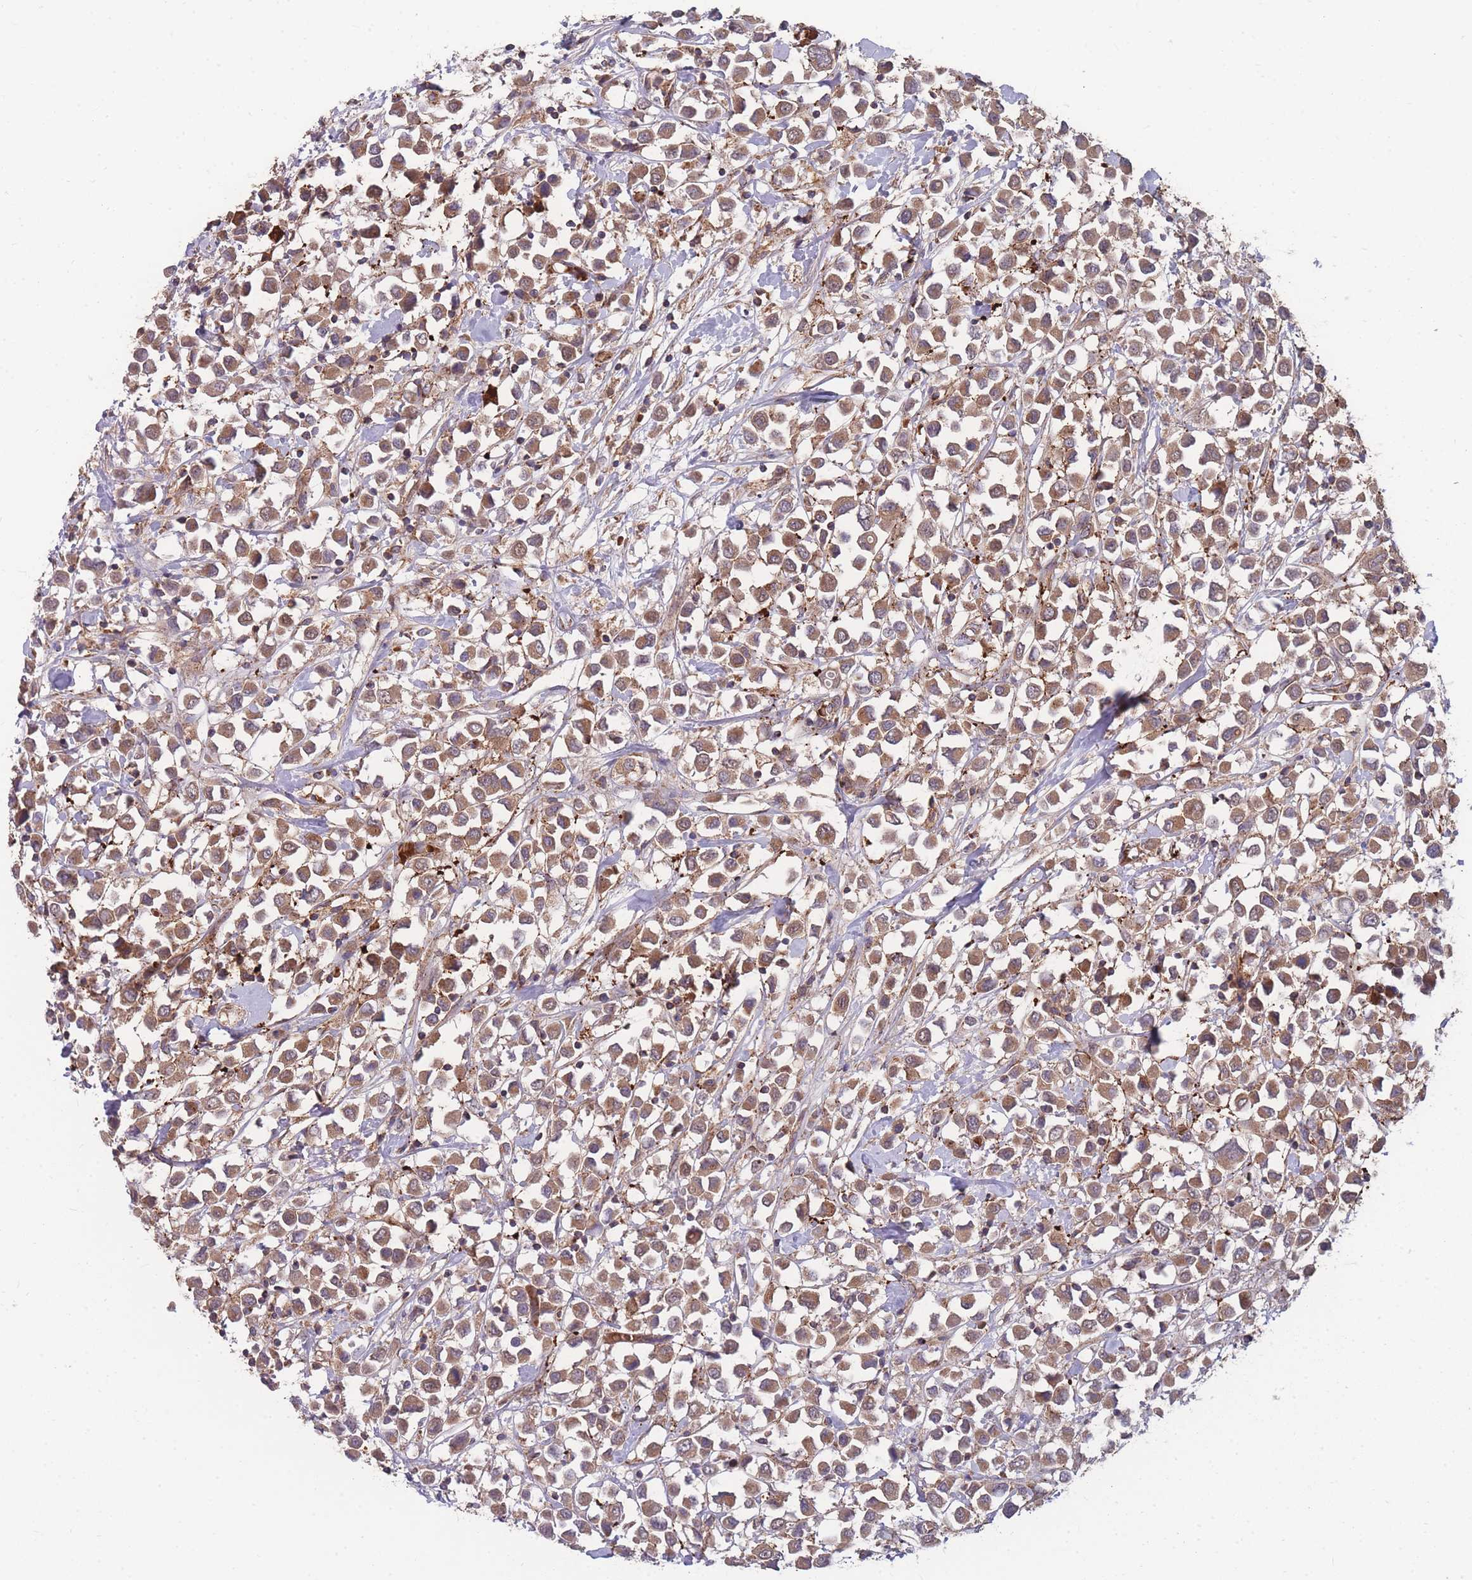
{"staining": {"intensity": "moderate", "quantity": ">75%", "location": "cytoplasmic/membranous"}, "tissue": "breast cancer", "cell_type": "Tumor cells", "image_type": "cancer", "snomed": [{"axis": "morphology", "description": "Duct carcinoma"}, {"axis": "topography", "description": "Breast"}], "caption": "This is an image of immunohistochemistry staining of breast cancer, which shows moderate expression in the cytoplasmic/membranous of tumor cells.", "gene": "SLC35B4", "patient": {"sex": "female", "age": 61}}